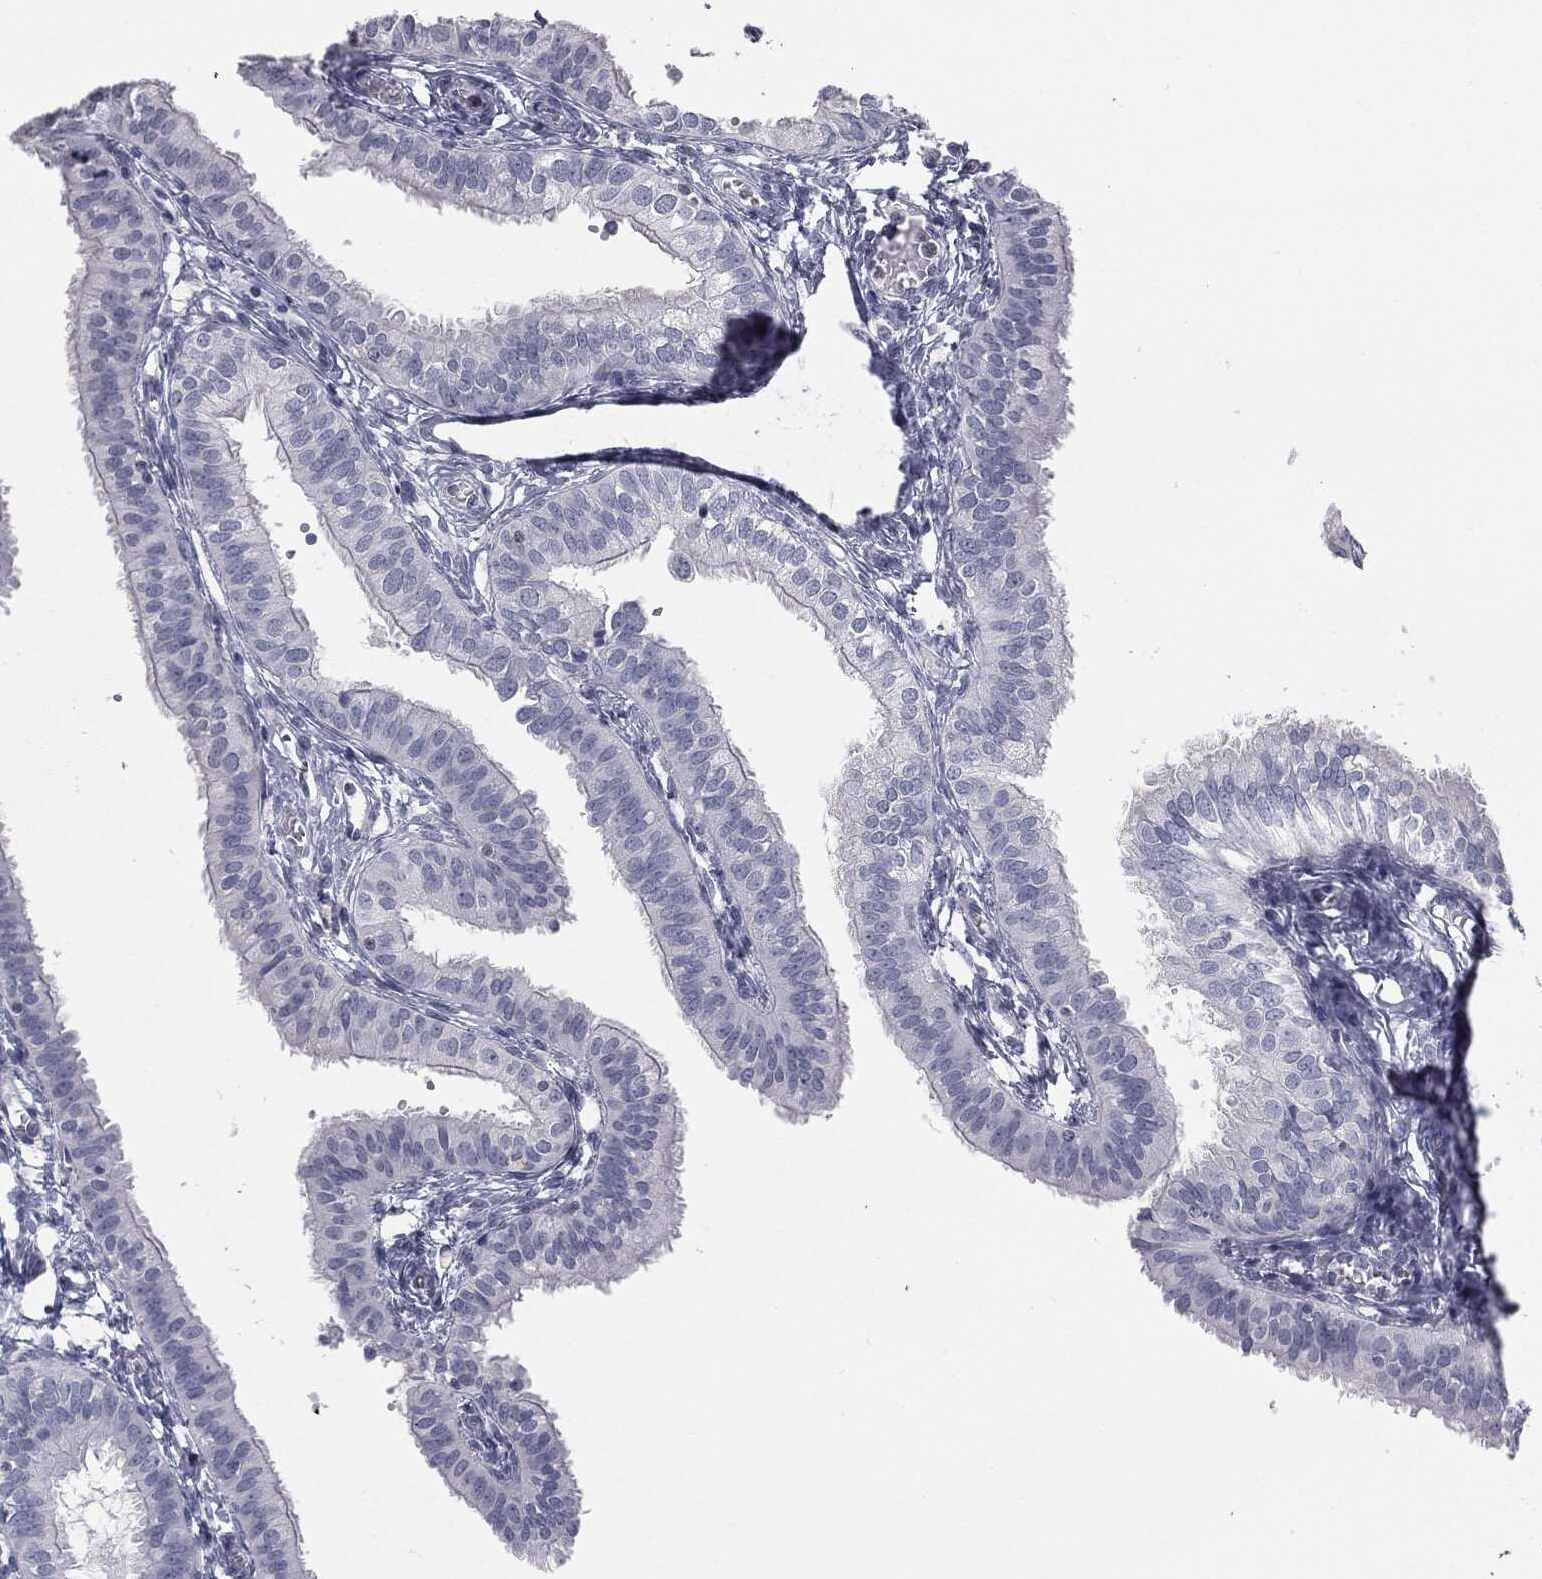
{"staining": {"intensity": "negative", "quantity": "none", "location": "none"}, "tissue": "fallopian tube", "cell_type": "Glandular cells", "image_type": "normal", "snomed": [{"axis": "morphology", "description": "Normal tissue, NOS"}, {"axis": "topography", "description": "Fallopian tube"}, {"axis": "topography", "description": "Ovary"}], "caption": "There is no significant positivity in glandular cells of fallopian tube. (DAB IHC visualized using brightfield microscopy, high magnification).", "gene": "ALDOB", "patient": {"sex": "female", "age": 49}}